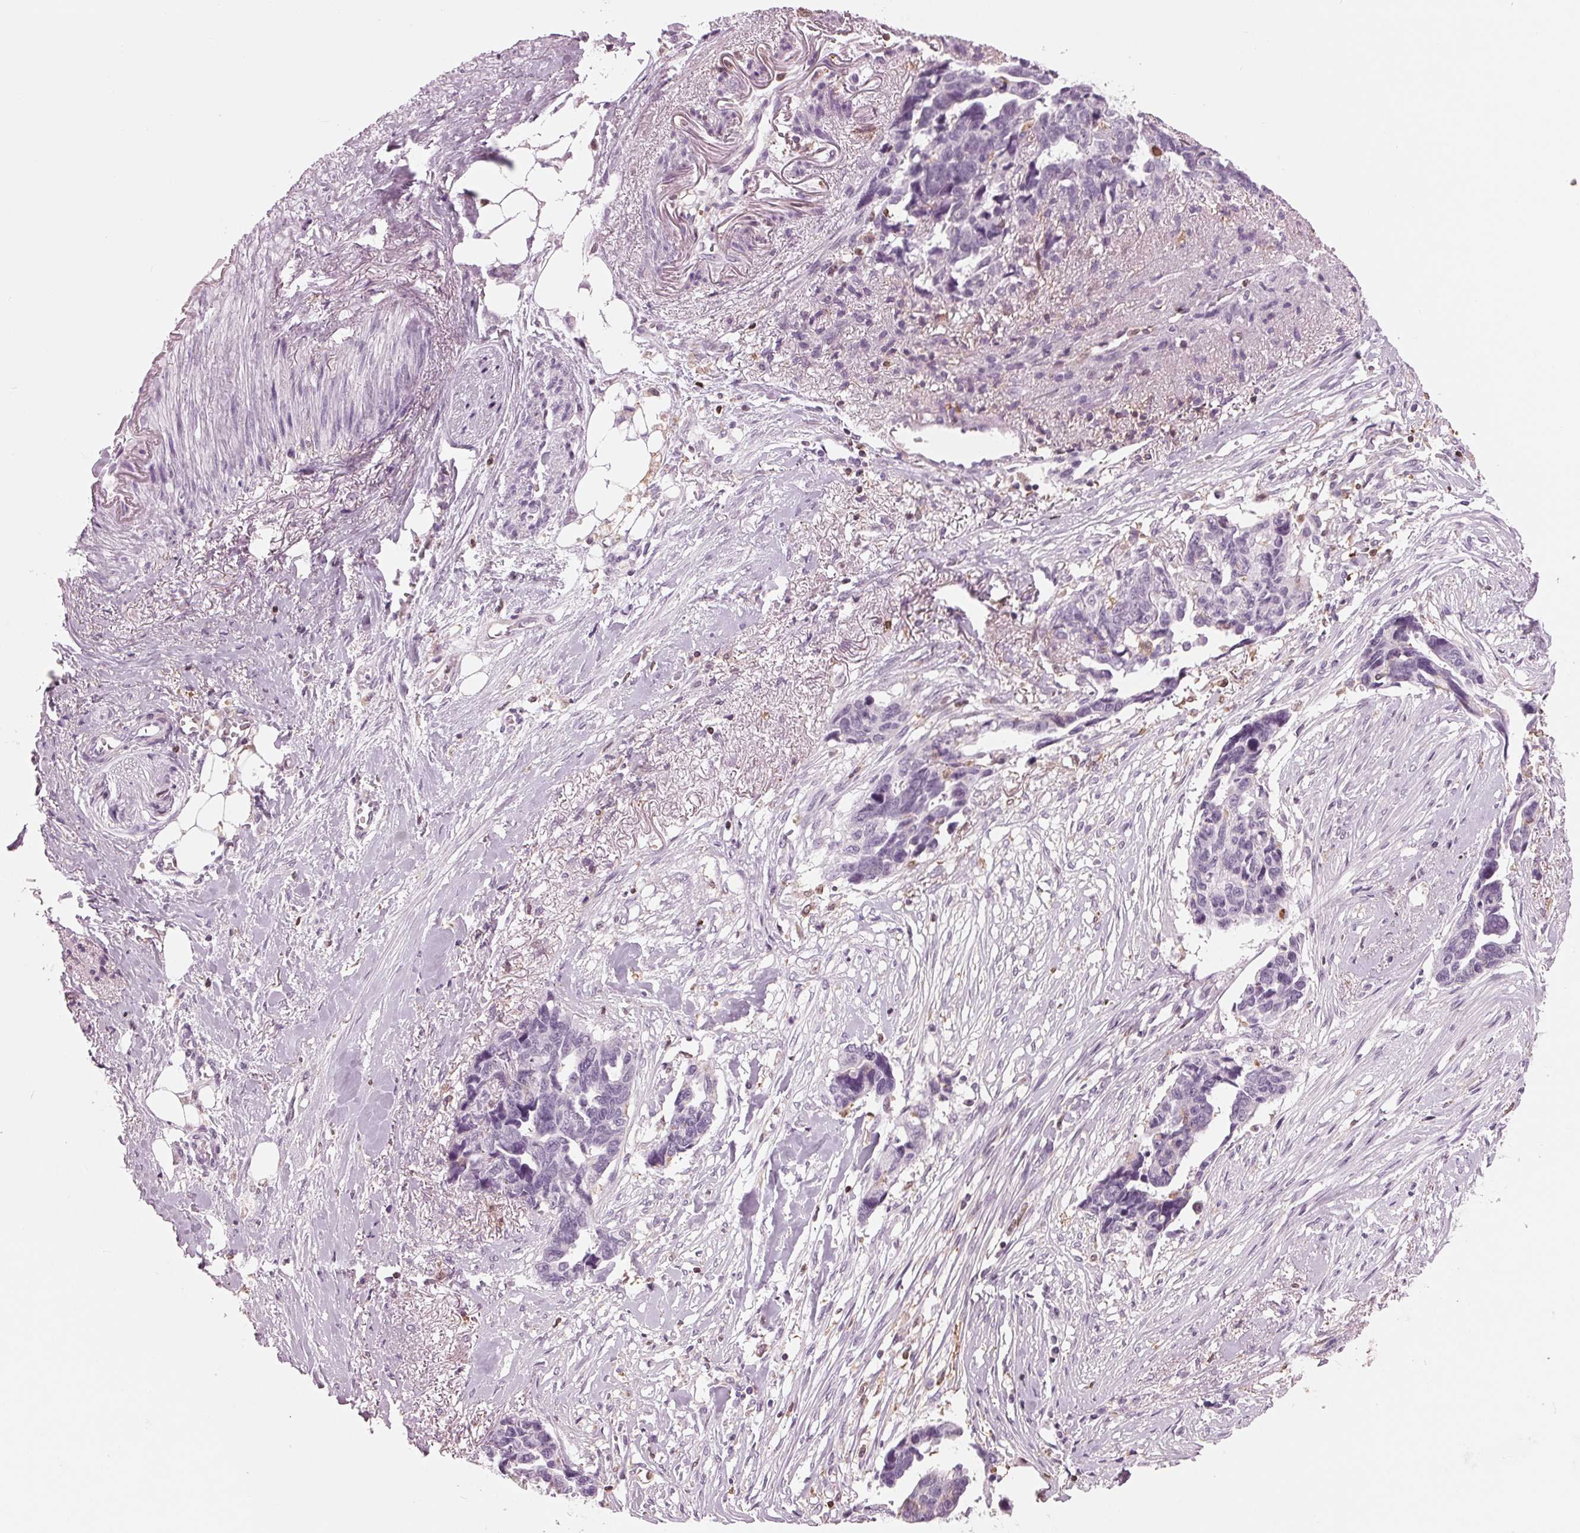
{"staining": {"intensity": "negative", "quantity": "none", "location": "none"}, "tissue": "ovarian cancer", "cell_type": "Tumor cells", "image_type": "cancer", "snomed": [{"axis": "morphology", "description": "Cystadenocarcinoma, serous, NOS"}, {"axis": "topography", "description": "Ovary"}], "caption": "Immunohistochemistry photomicrograph of neoplastic tissue: ovarian serous cystadenocarcinoma stained with DAB demonstrates no significant protein expression in tumor cells.", "gene": "BTLA", "patient": {"sex": "female", "age": 69}}